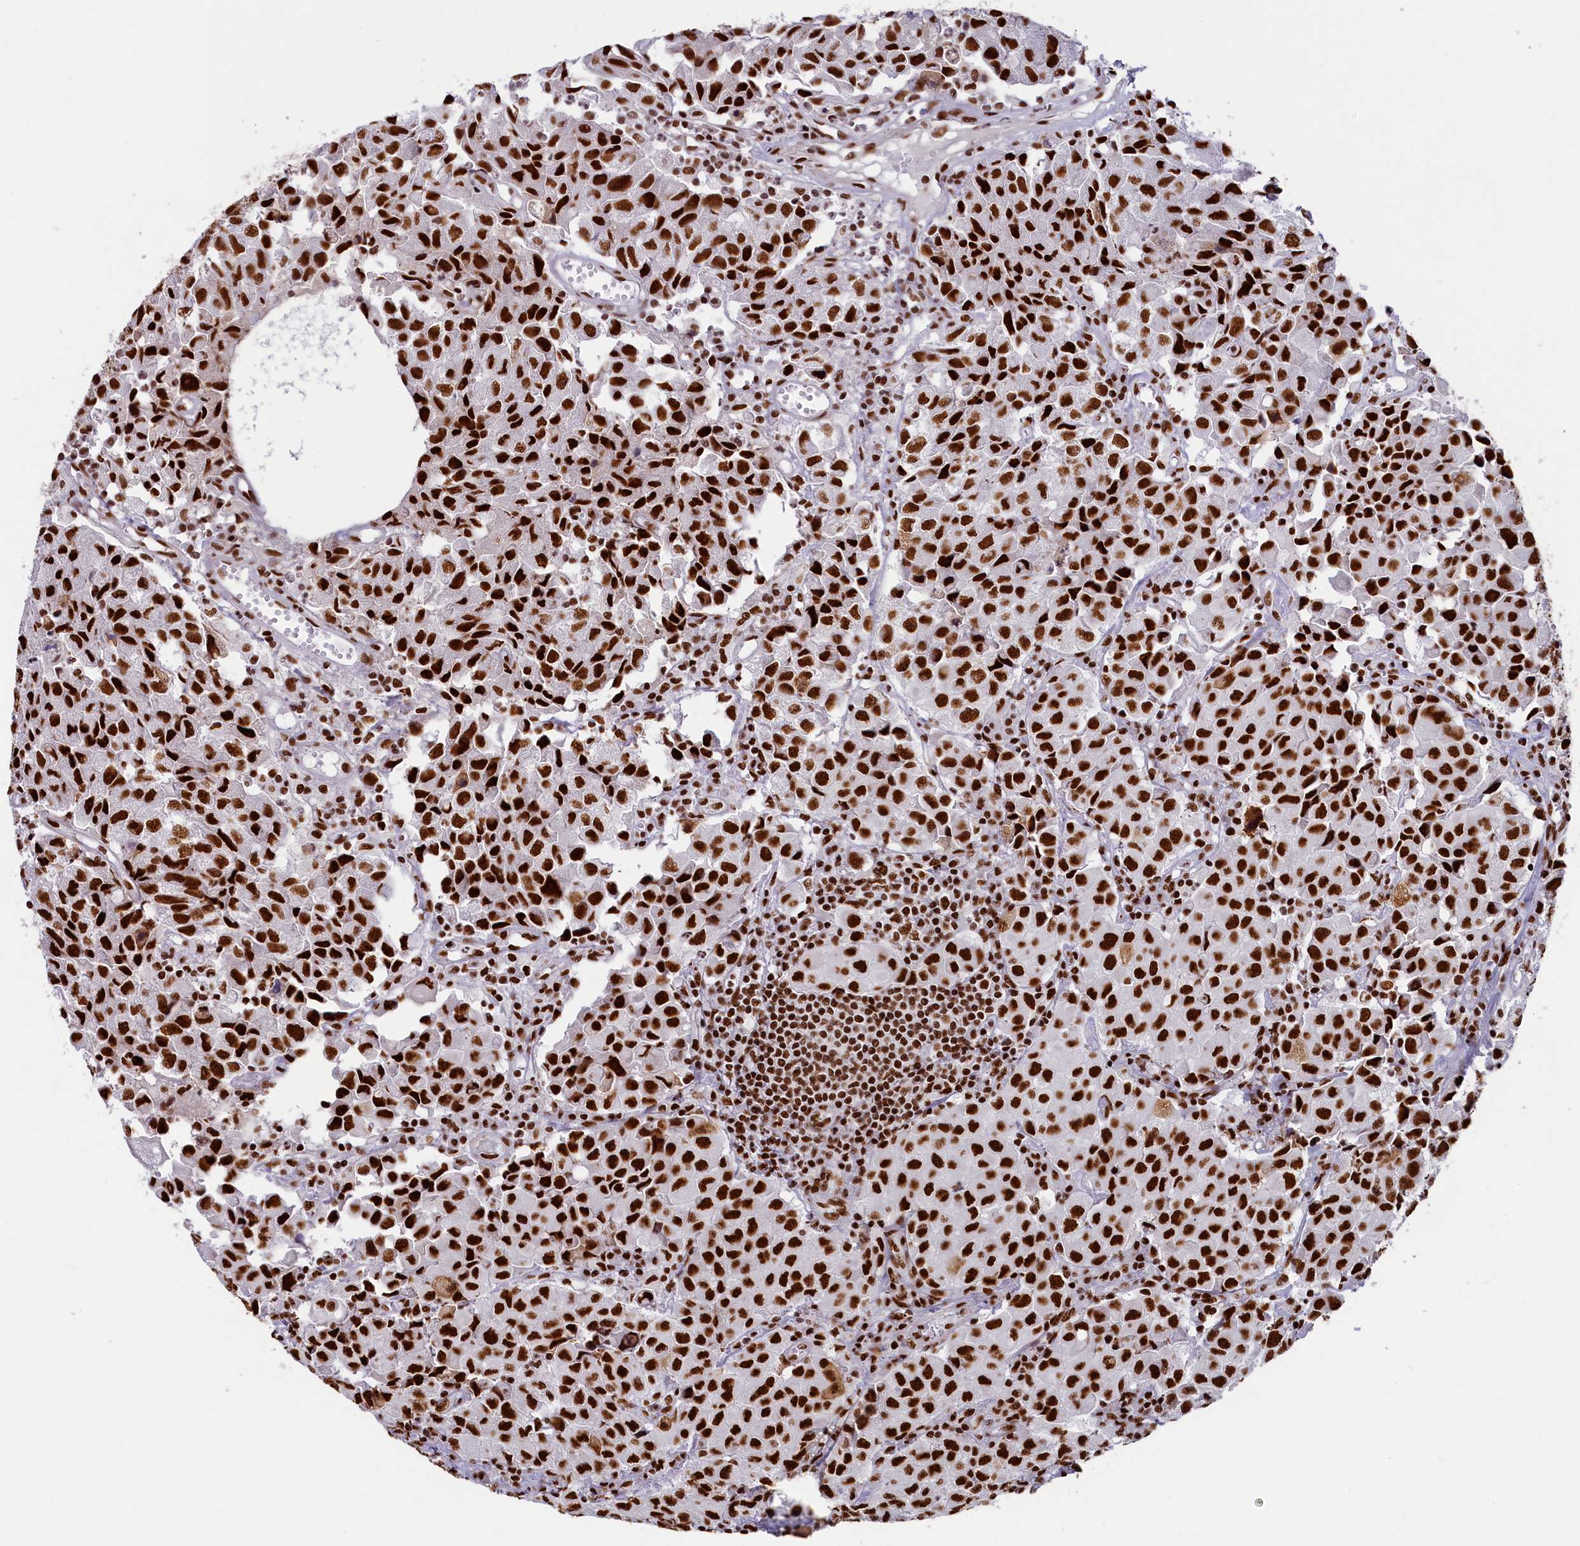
{"staining": {"intensity": "strong", "quantity": ">75%", "location": "nuclear"}, "tissue": "urothelial cancer", "cell_type": "Tumor cells", "image_type": "cancer", "snomed": [{"axis": "morphology", "description": "Urothelial carcinoma, High grade"}, {"axis": "topography", "description": "Urinary bladder"}], "caption": "Urothelial cancer tissue exhibits strong nuclear staining in about >75% of tumor cells, visualized by immunohistochemistry.", "gene": "SNRNP70", "patient": {"sex": "female", "age": 75}}